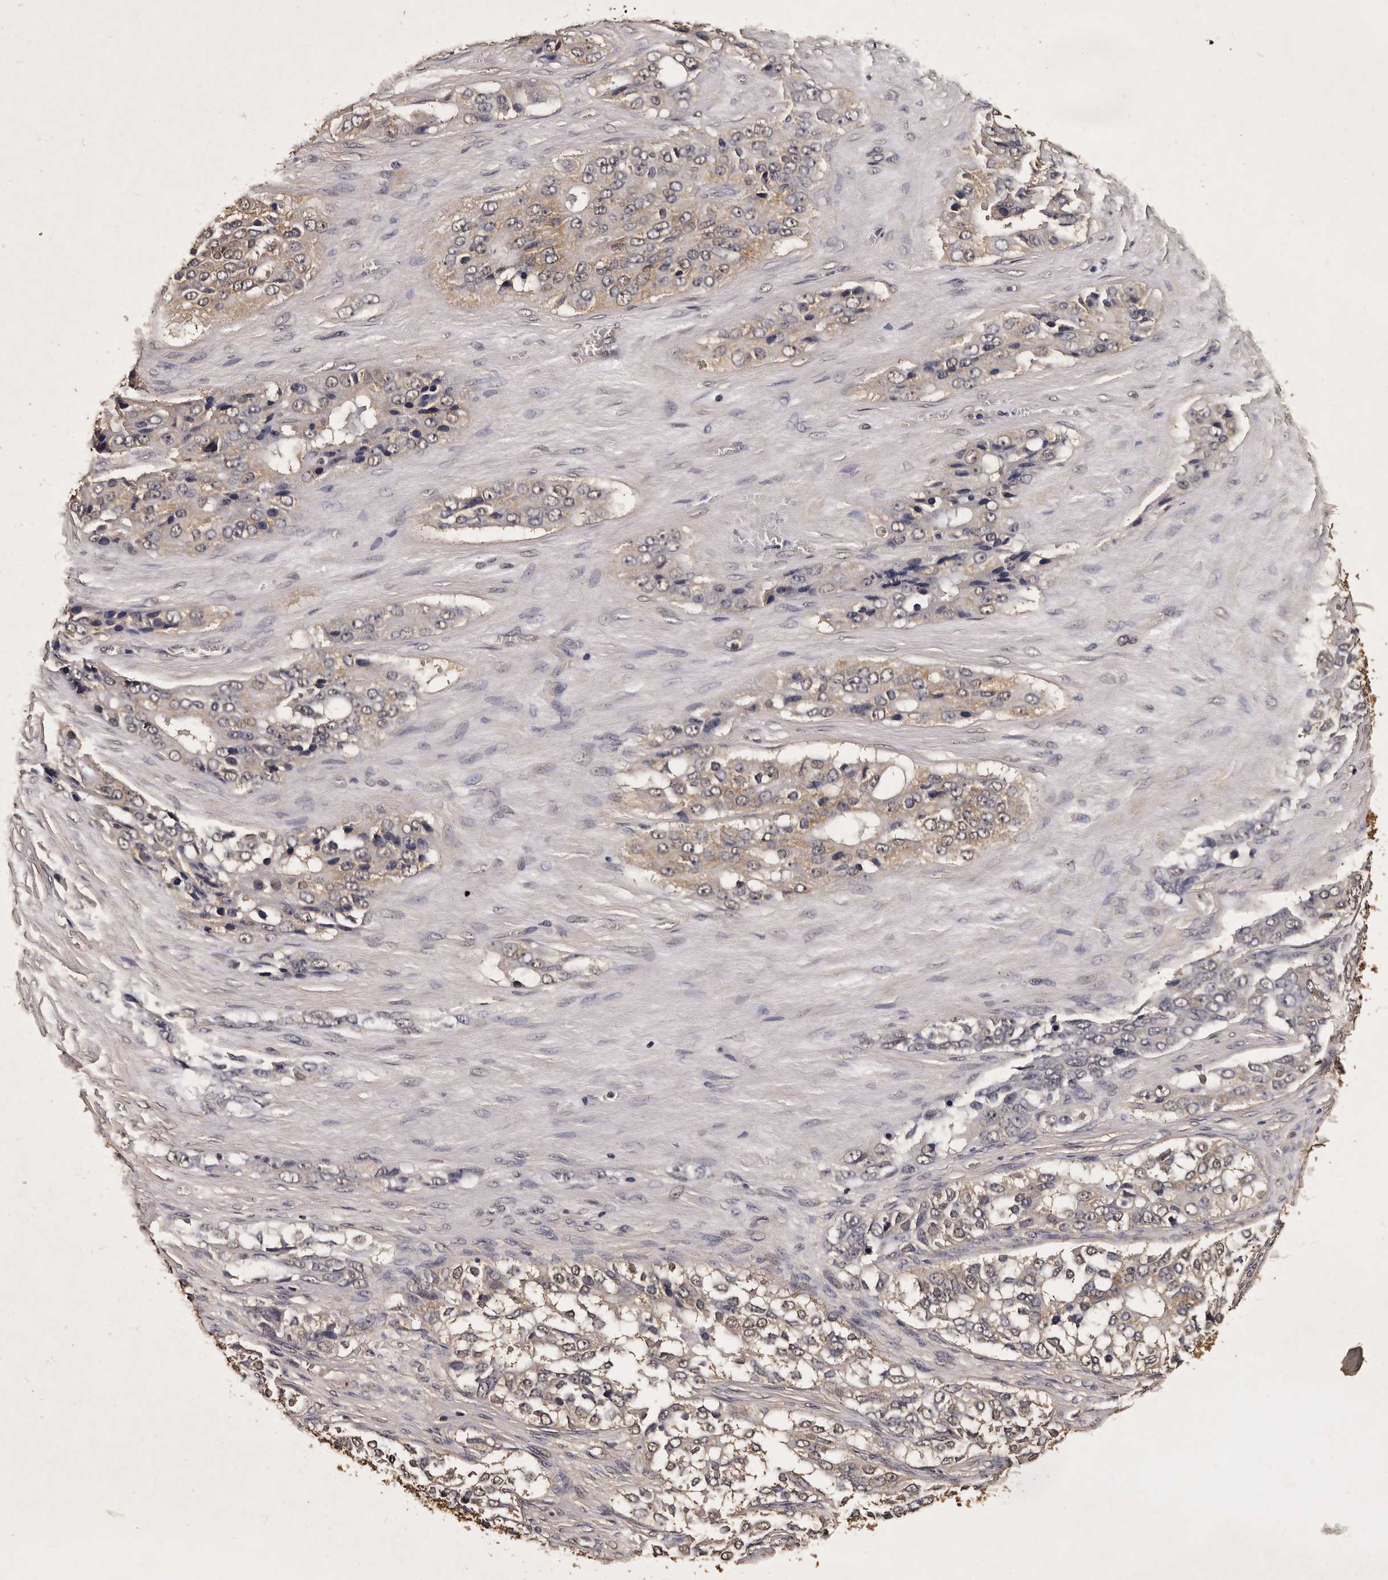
{"staining": {"intensity": "weak", "quantity": "25%-75%", "location": "cytoplasmic/membranous"}, "tissue": "ovarian cancer", "cell_type": "Tumor cells", "image_type": "cancer", "snomed": [{"axis": "morphology", "description": "Carcinoma, endometroid"}, {"axis": "topography", "description": "Ovary"}], "caption": "Immunohistochemical staining of human ovarian cancer (endometroid carcinoma) exhibits weak cytoplasmic/membranous protein staining in approximately 25%-75% of tumor cells.", "gene": "PARS2", "patient": {"sex": "female", "age": 51}}